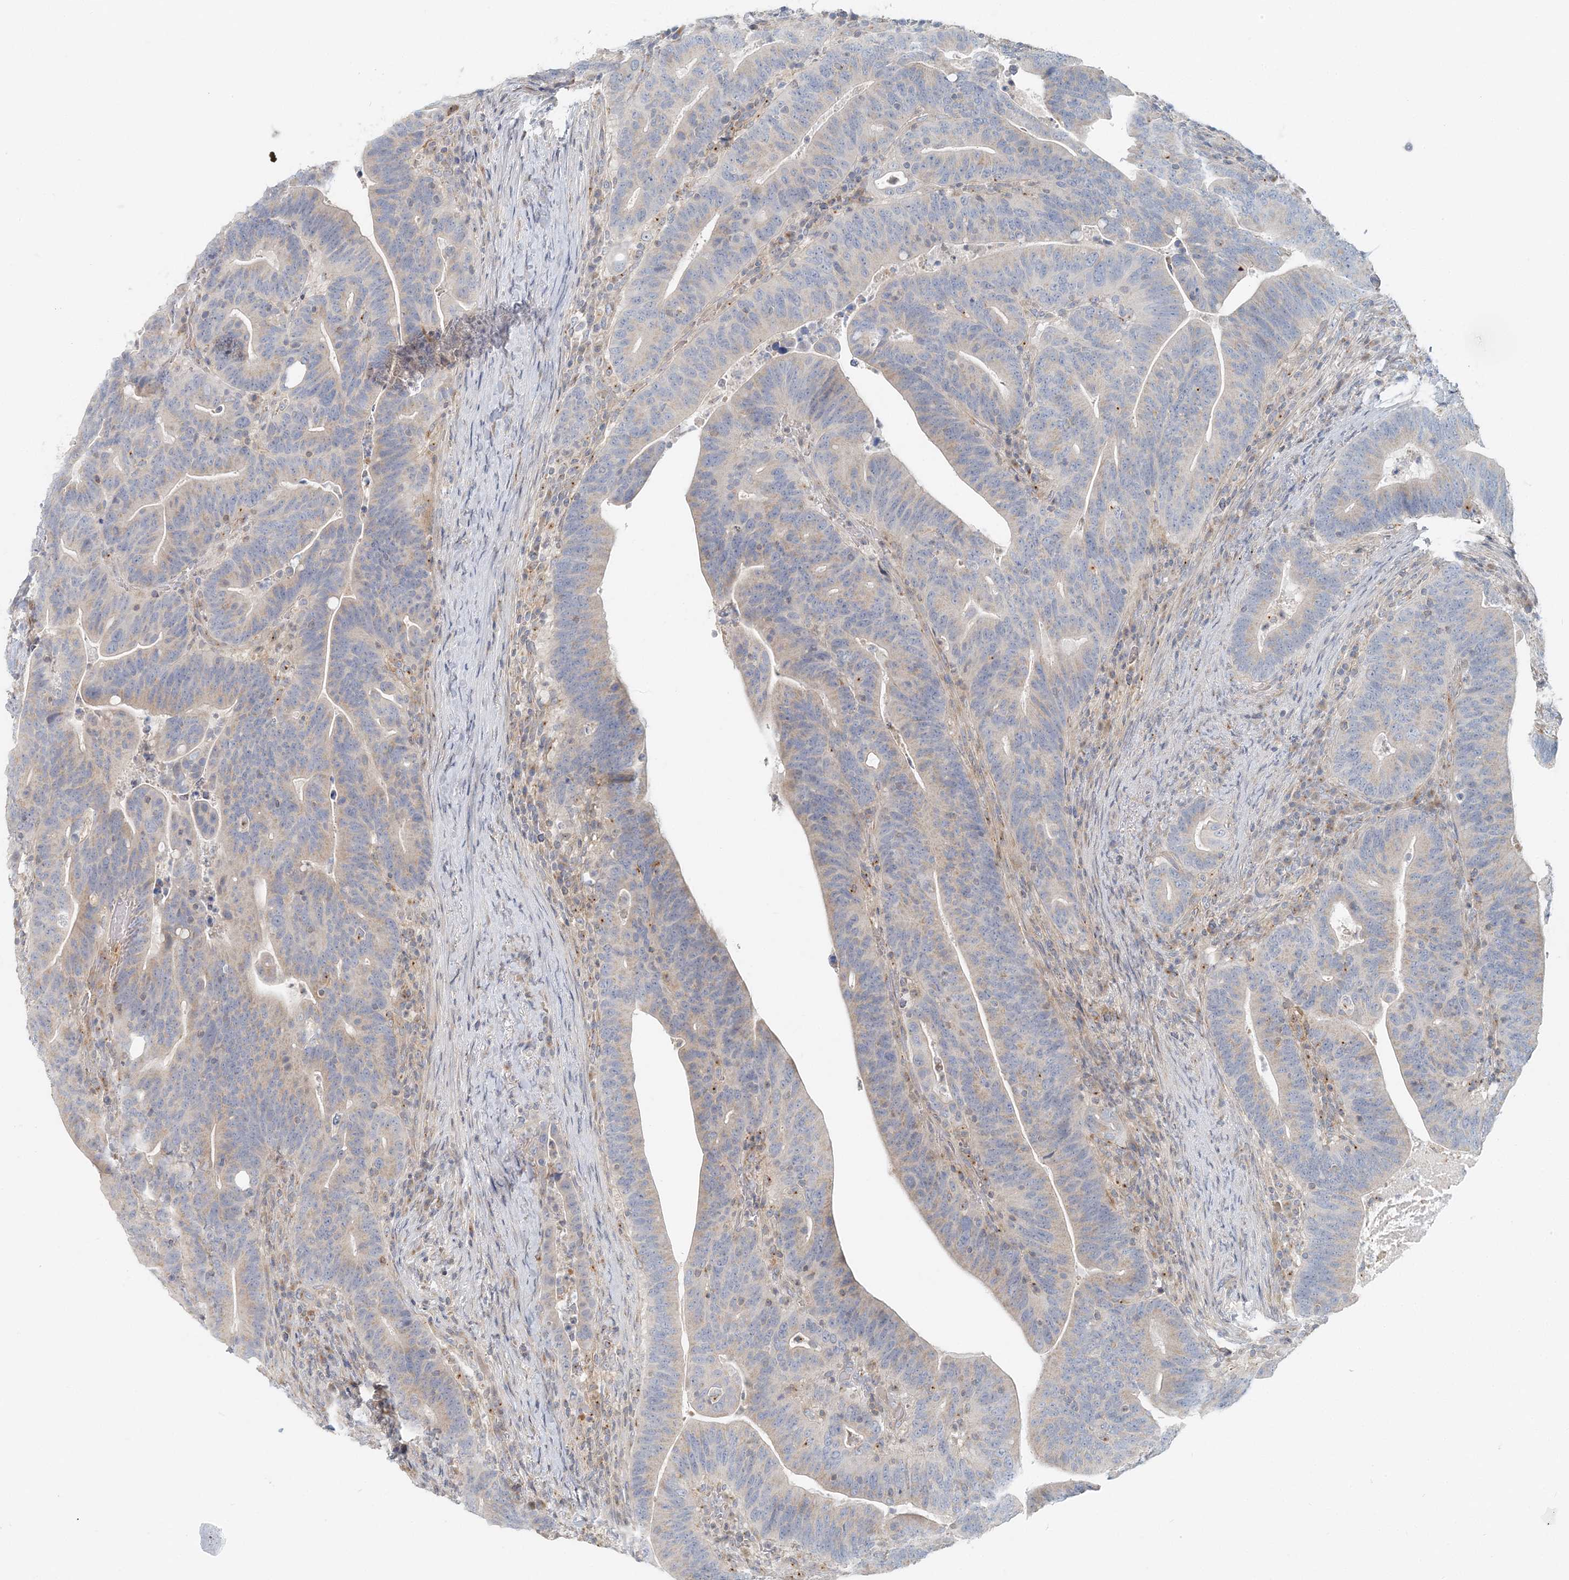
{"staining": {"intensity": "negative", "quantity": "none", "location": "none"}, "tissue": "colorectal cancer", "cell_type": "Tumor cells", "image_type": "cancer", "snomed": [{"axis": "morphology", "description": "Adenocarcinoma, NOS"}, {"axis": "topography", "description": "Colon"}], "caption": "Immunohistochemistry (IHC) image of neoplastic tissue: colorectal adenocarcinoma stained with DAB (3,3'-diaminobenzidine) shows no significant protein positivity in tumor cells. Nuclei are stained in blue.", "gene": "NAA11", "patient": {"sex": "female", "age": 66}}